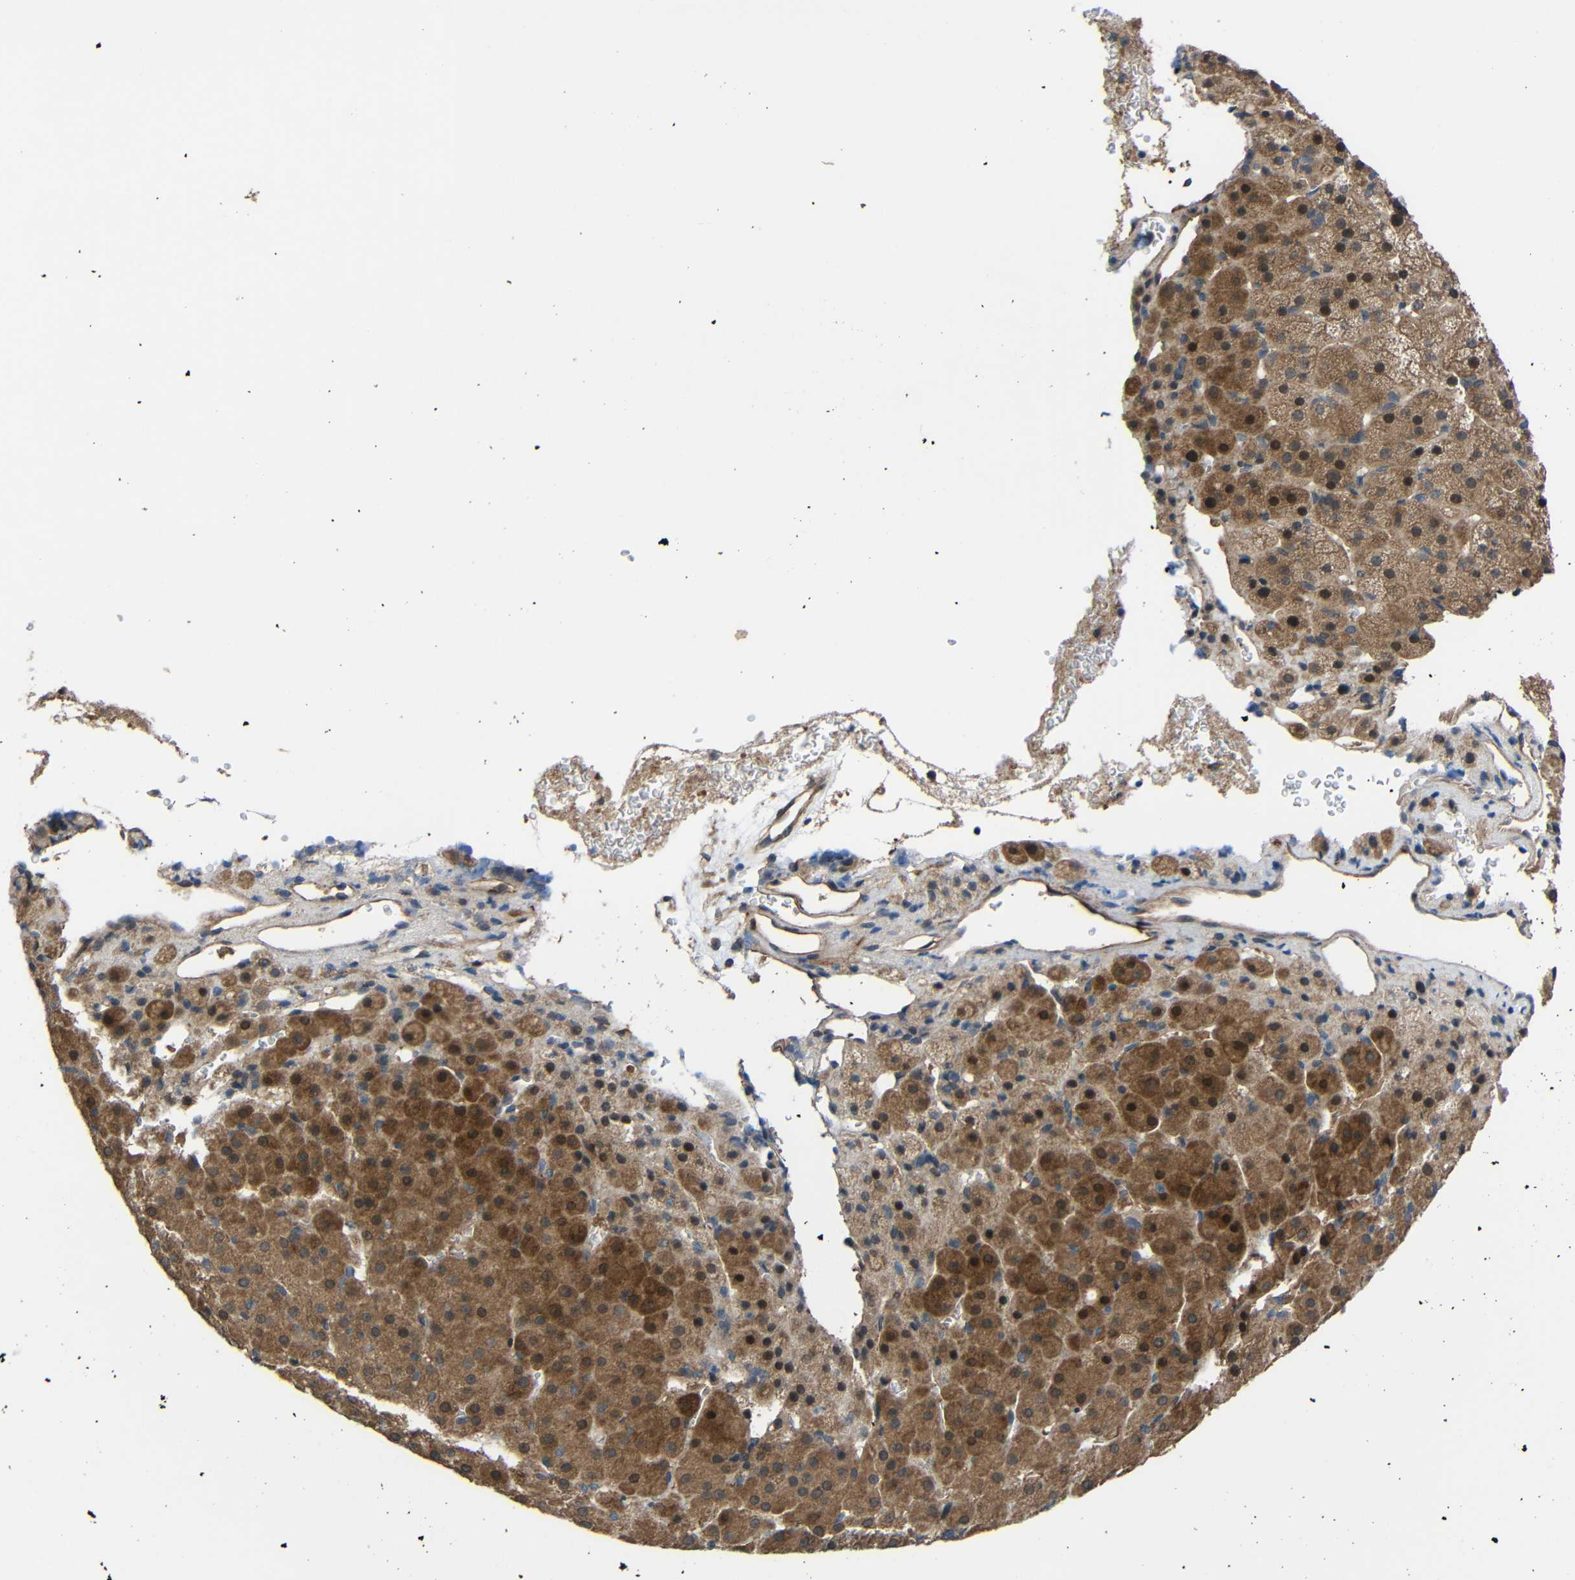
{"staining": {"intensity": "moderate", "quantity": ">75%", "location": "cytoplasmic/membranous"}, "tissue": "adrenal gland", "cell_type": "Glandular cells", "image_type": "normal", "snomed": [{"axis": "morphology", "description": "Normal tissue, NOS"}, {"axis": "topography", "description": "Adrenal gland"}], "caption": "A high-resolution image shows IHC staining of benign adrenal gland, which demonstrates moderate cytoplasmic/membranous staining in about >75% of glandular cells.", "gene": "CHST9", "patient": {"sex": "female", "age": 57}}